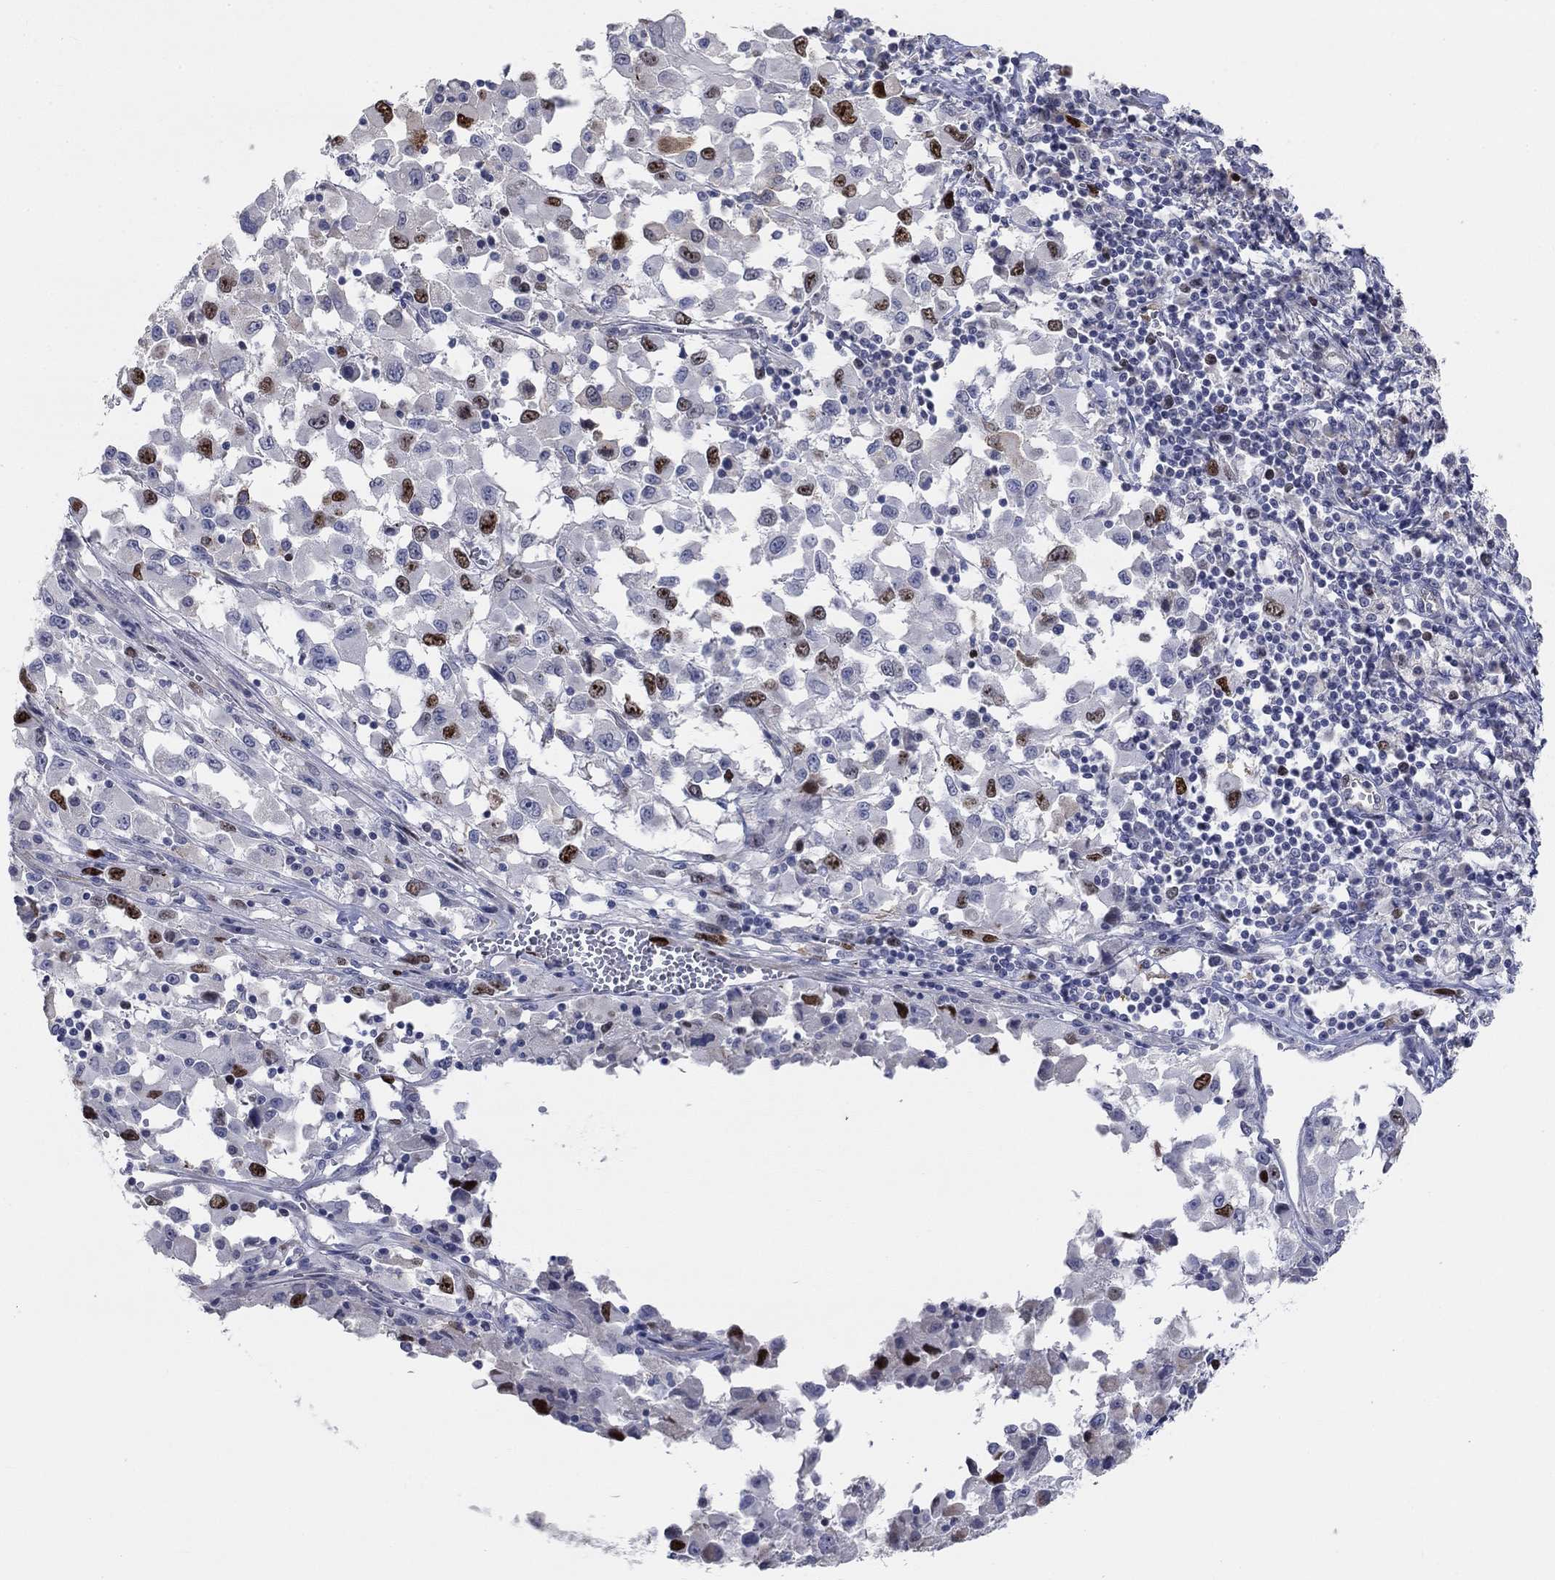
{"staining": {"intensity": "strong", "quantity": "<25%", "location": "nuclear"}, "tissue": "melanoma", "cell_type": "Tumor cells", "image_type": "cancer", "snomed": [{"axis": "morphology", "description": "Malignant melanoma, Metastatic site"}, {"axis": "topography", "description": "Lymph node"}], "caption": "A brown stain labels strong nuclear expression of a protein in melanoma tumor cells.", "gene": "PRC1", "patient": {"sex": "male", "age": 50}}